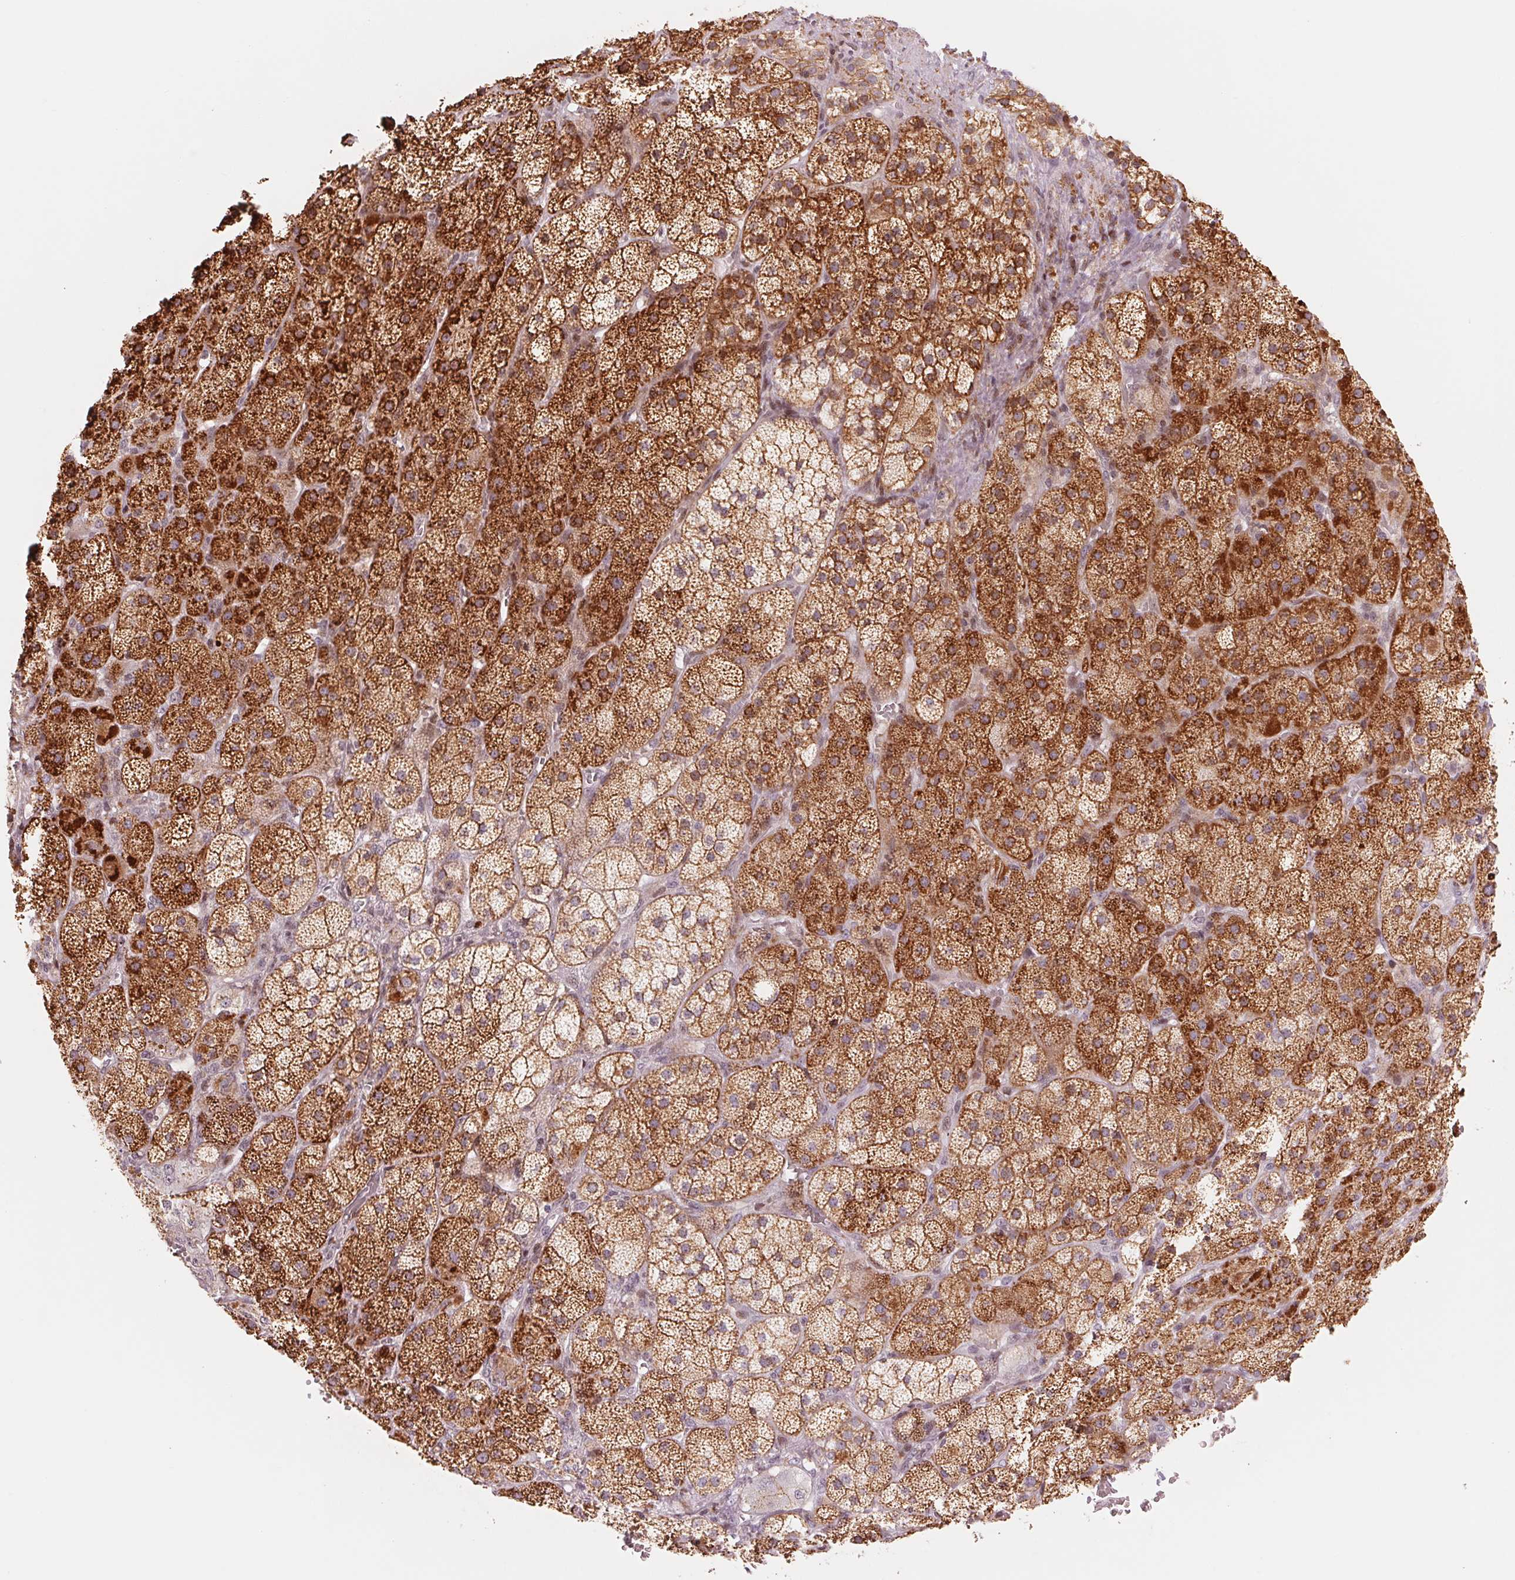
{"staining": {"intensity": "strong", "quantity": ">75%", "location": "cytoplasmic/membranous"}, "tissue": "adrenal gland", "cell_type": "Glandular cells", "image_type": "normal", "snomed": [{"axis": "morphology", "description": "Normal tissue, NOS"}, {"axis": "topography", "description": "Adrenal gland"}], "caption": "The micrograph shows immunohistochemical staining of benign adrenal gland. There is strong cytoplasmic/membranous positivity is seen in about >75% of glandular cells.", "gene": "SLC17A4", "patient": {"sex": "male", "age": 57}}